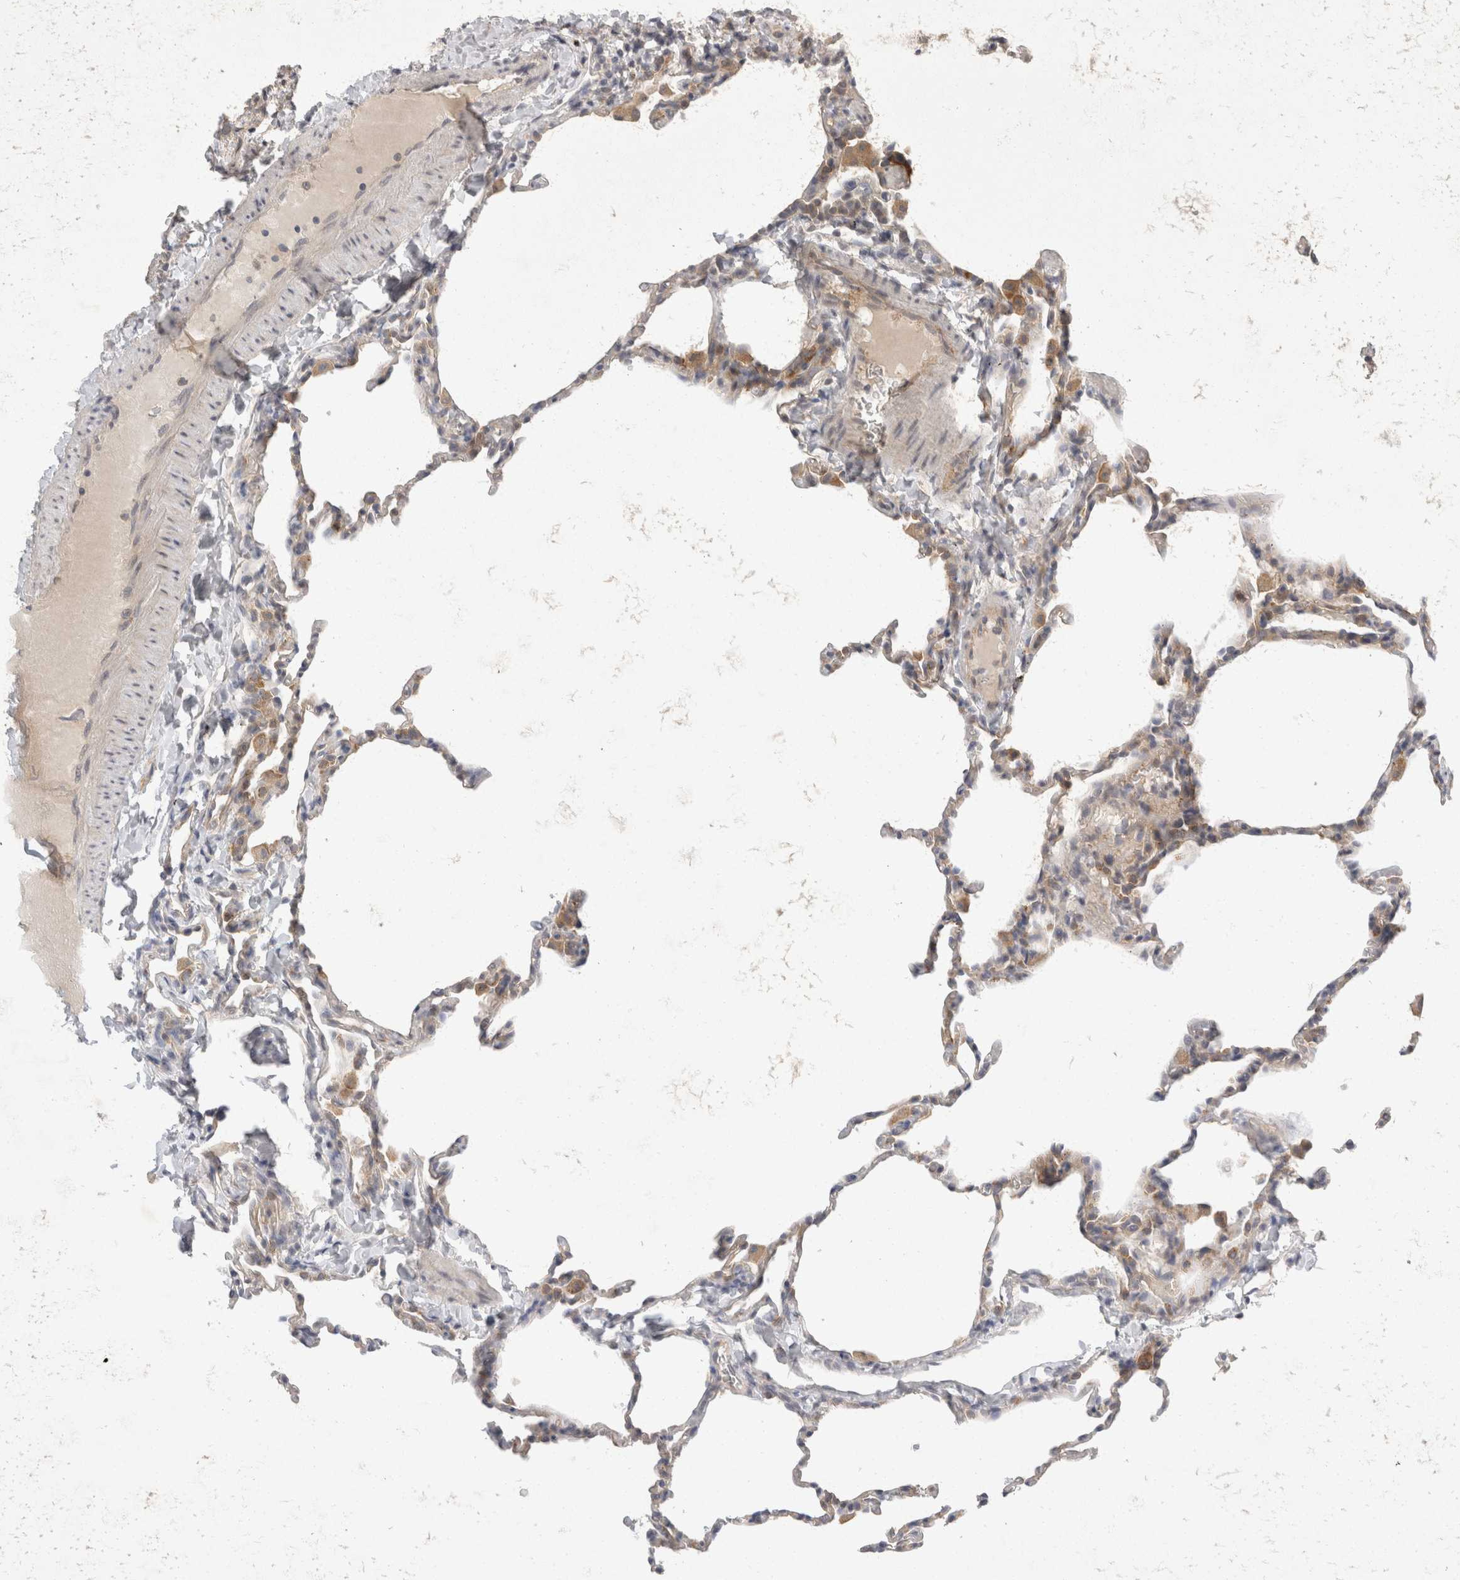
{"staining": {"intensity": "negative", "quantity": "none", "location": "none"}, "tissue": "lung", "cell_type": "Alveolar cells", "image_type": "normal", "snomed": [{"axis": "morphology", "description": "Normal tissue, NOS"}, {"axis": "topography", "description": "Lung"}], "caption": "Immunohistochemistry micrograph of benign lung stained for a protein (brown), which shows no expression in alveolar cells. The staining was performed using DAB (3,3'-diaminobenzidine) to visualize the protein expression in brown, while the nuclei were stained in blue with hematoxylin (Magnification: 20x).", "gene": "TOM1L2", "patient": {"sex": "male", "age": 20}}